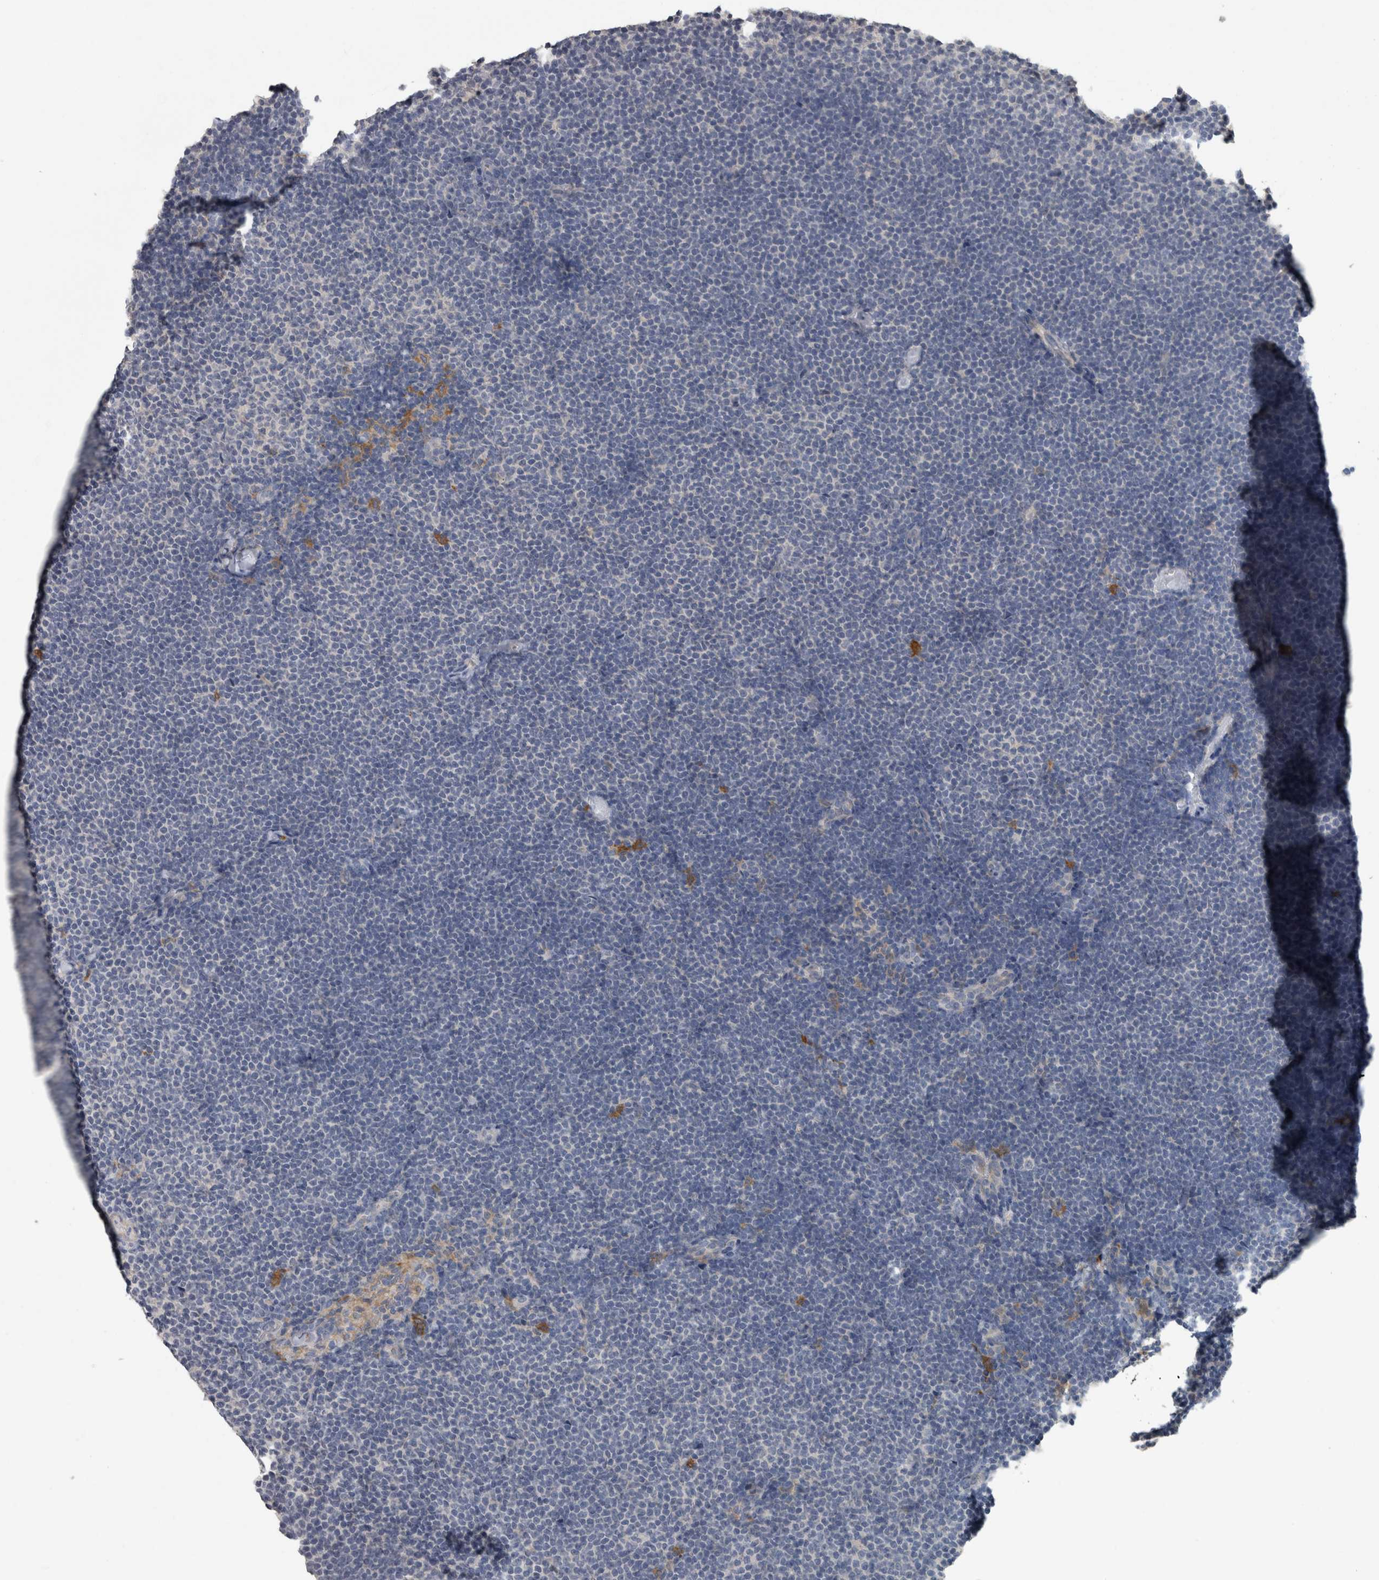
{"staining": {"intensity": "negative", "quantity": "none", "location": "none"}, "tissue": "lymphoma", "cell_type": "Tumor cells", "image_type": "cancer", "snomed": [{"axis": "morphology", "description": "Malignant lymphoma, non-Hodgkin's type, Low grade"}, {"axis": "topography", "description": "Lymph node"}], "caption": "The micrograph reveals no significant positivity in tumor cells of lymphoma. (DAB immunohistochemistry (IHC) with hematoxylin counter stain).", "gene": "EFEMP2", "patient": {"sex": "female", "age": 53}}